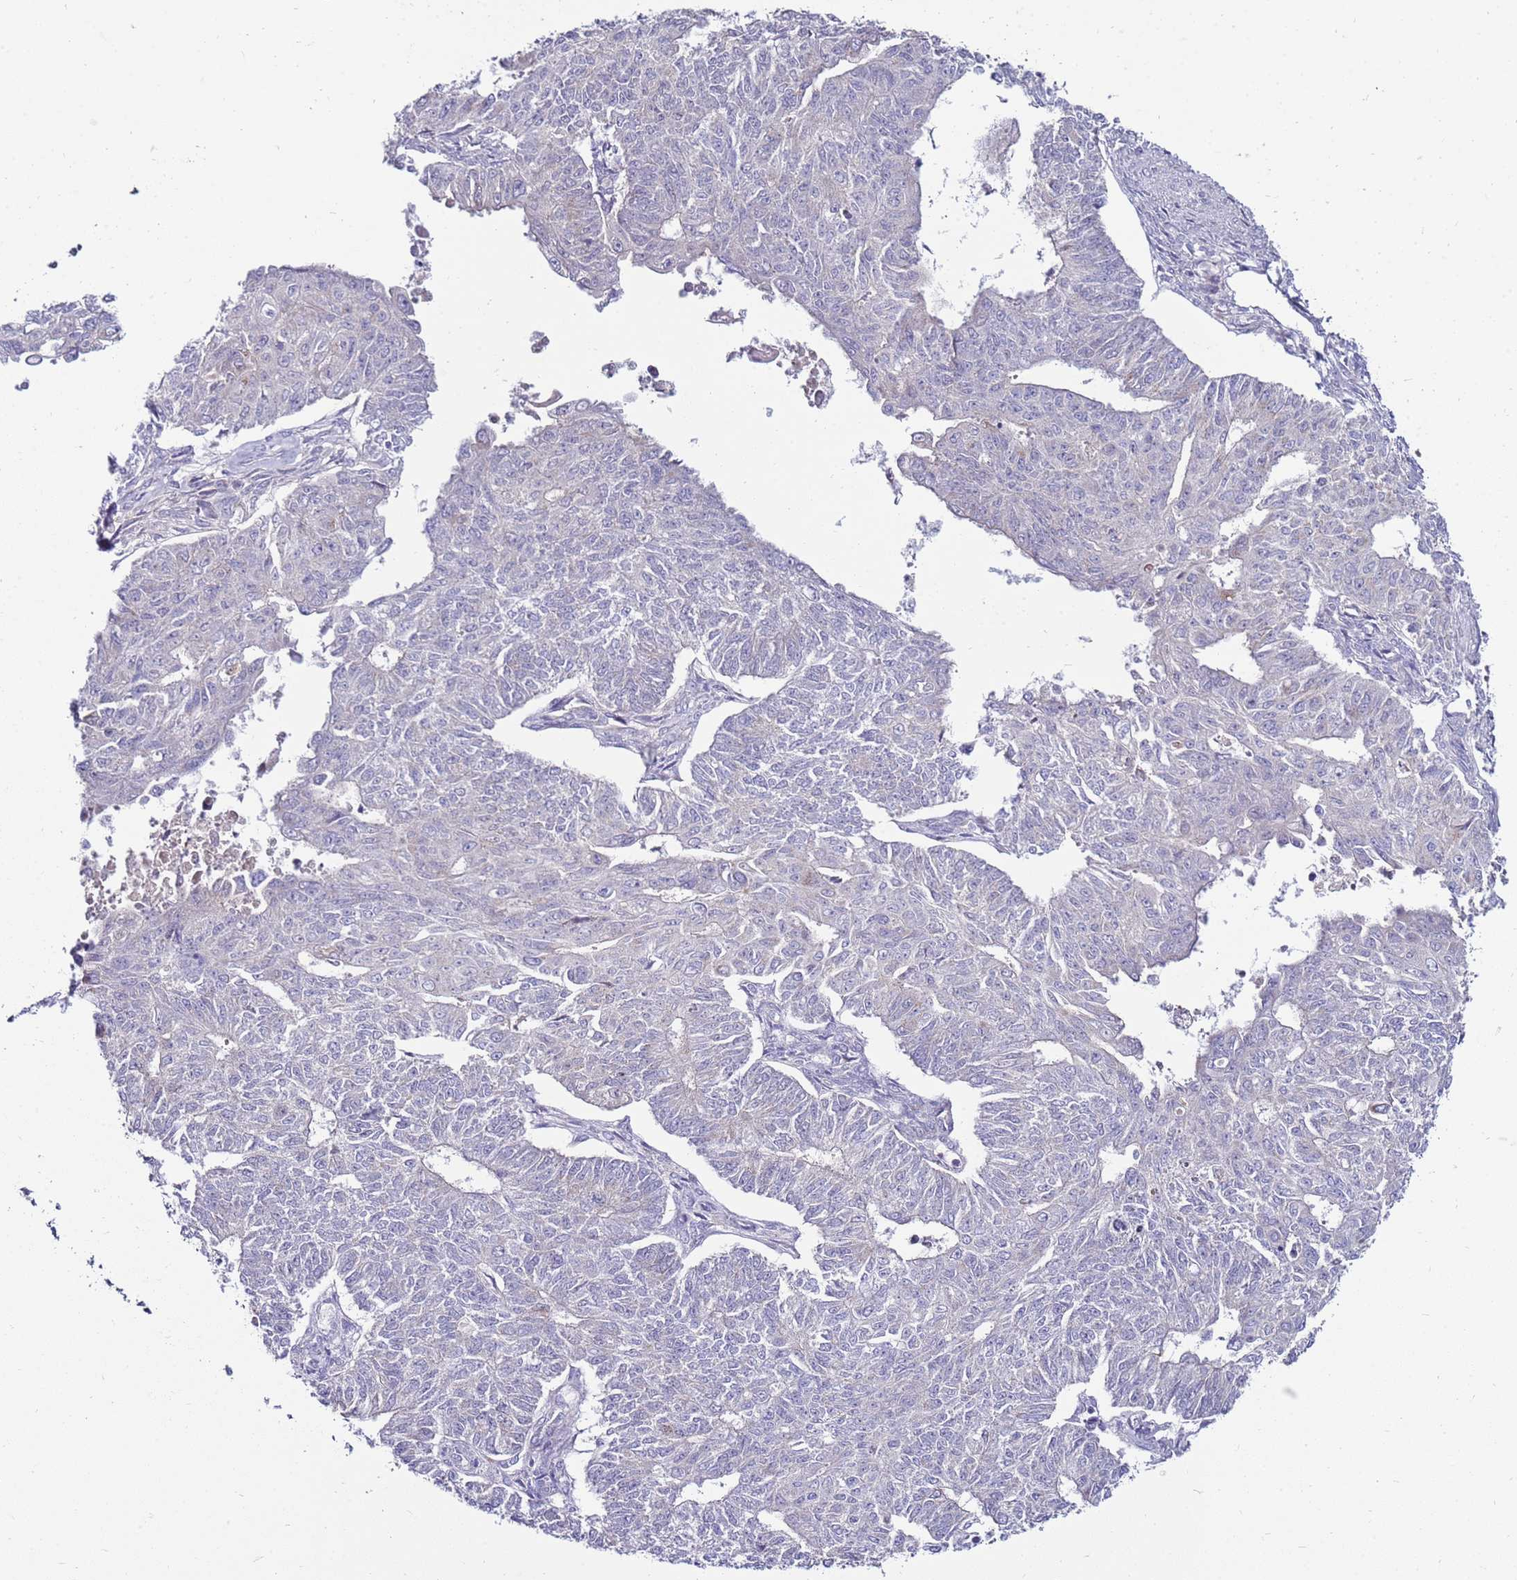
{"staining": {"intensity": "negative", "quantity": "none", "location": "none"}, "tissue": "endometrial cancer", "cell_type": "Tumor cells", "image_type": "cancer", "snomed": [{"axis": "morphology", "description": "Adenocarcinoma, NOS"}, {"axis": "topography", "description": "Endometrium"}], "caption": "The image displays no significant expression in tumor cells of endometrial adenocarcinoma.", "gene": "GPN3", "patient": {"sex": "female", "age": 32}}